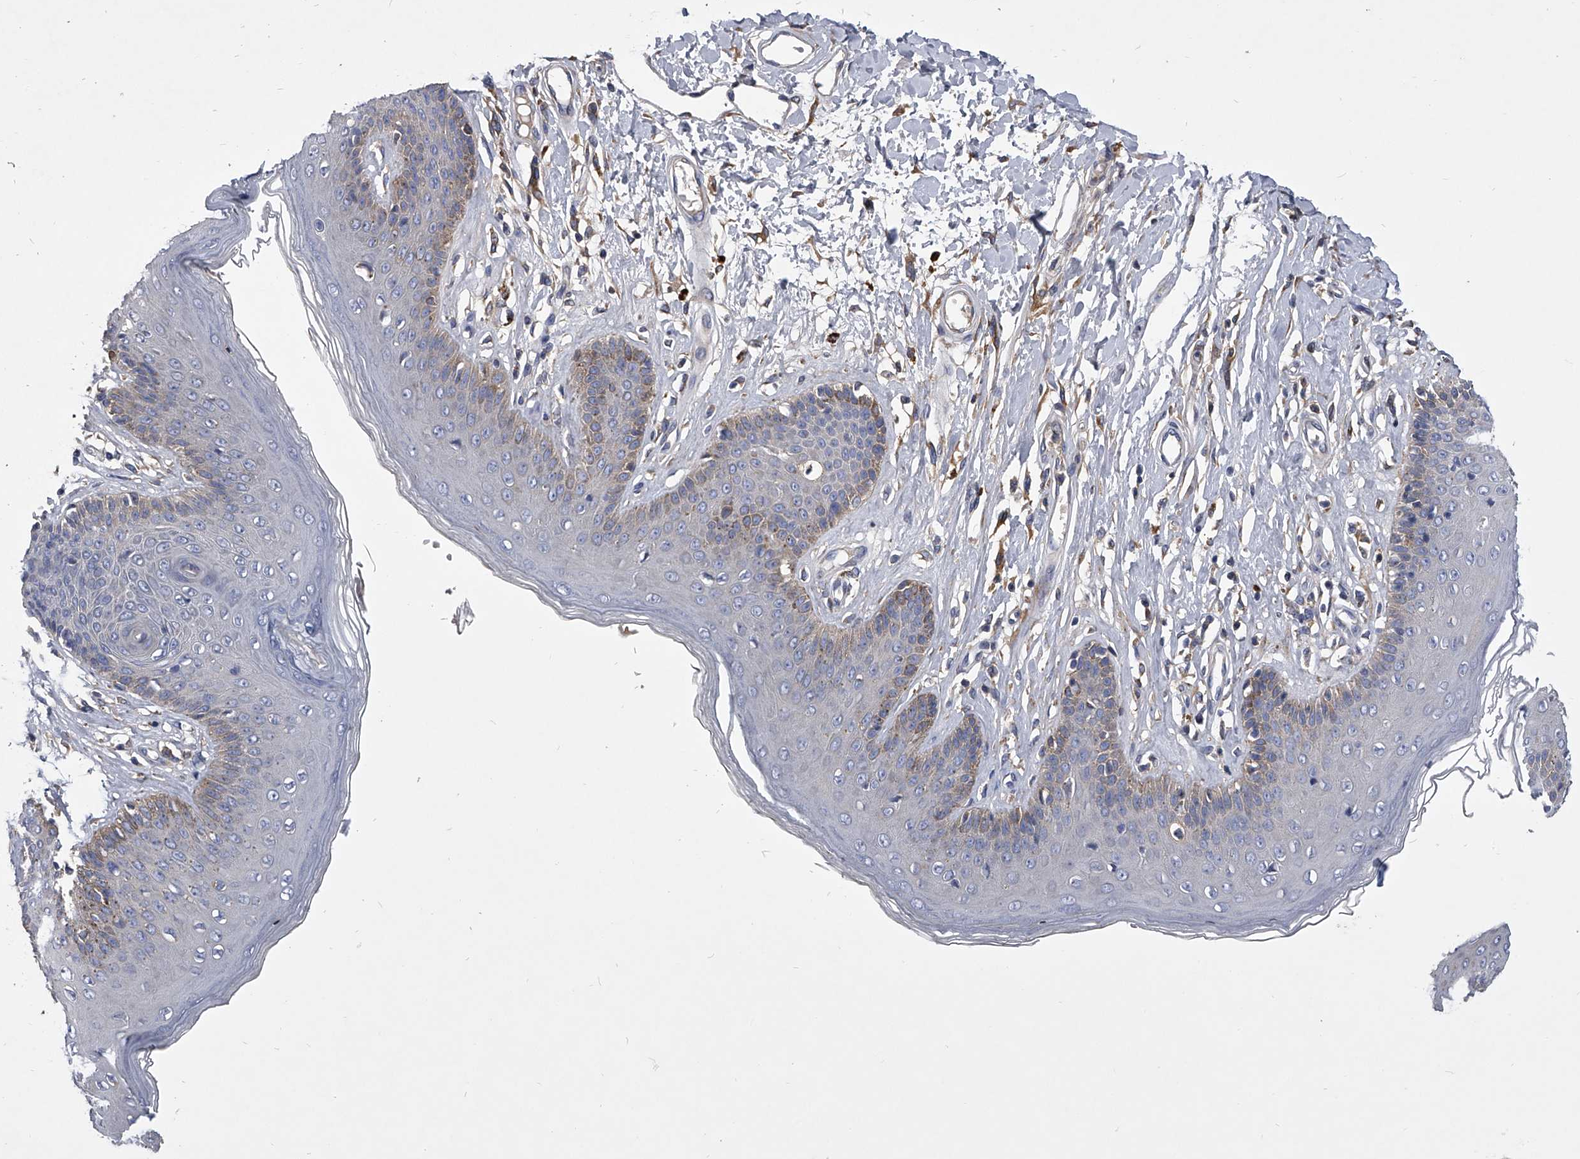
{"staining": {"intensity": "weak", "quantity": "<25%", "location": "cytoplasmic/membranous"}, "tissue": "skin", "cell_type": "Epidermal cells", "image_type": "normal", "snomed": [{"axis": "morphology", "description": "Normal tissue, NOS"}, {"axis": "morphology", "description": "Squamous cell carcinoma, NOS"}, {"axis": "topography", "description": "Vulva"}], "caption": "The photomicrograph displays no staining of epidermal cells in unremarkable skin.", "gene": "CCR4", "patient": {"sex": "female", "age": 85}}